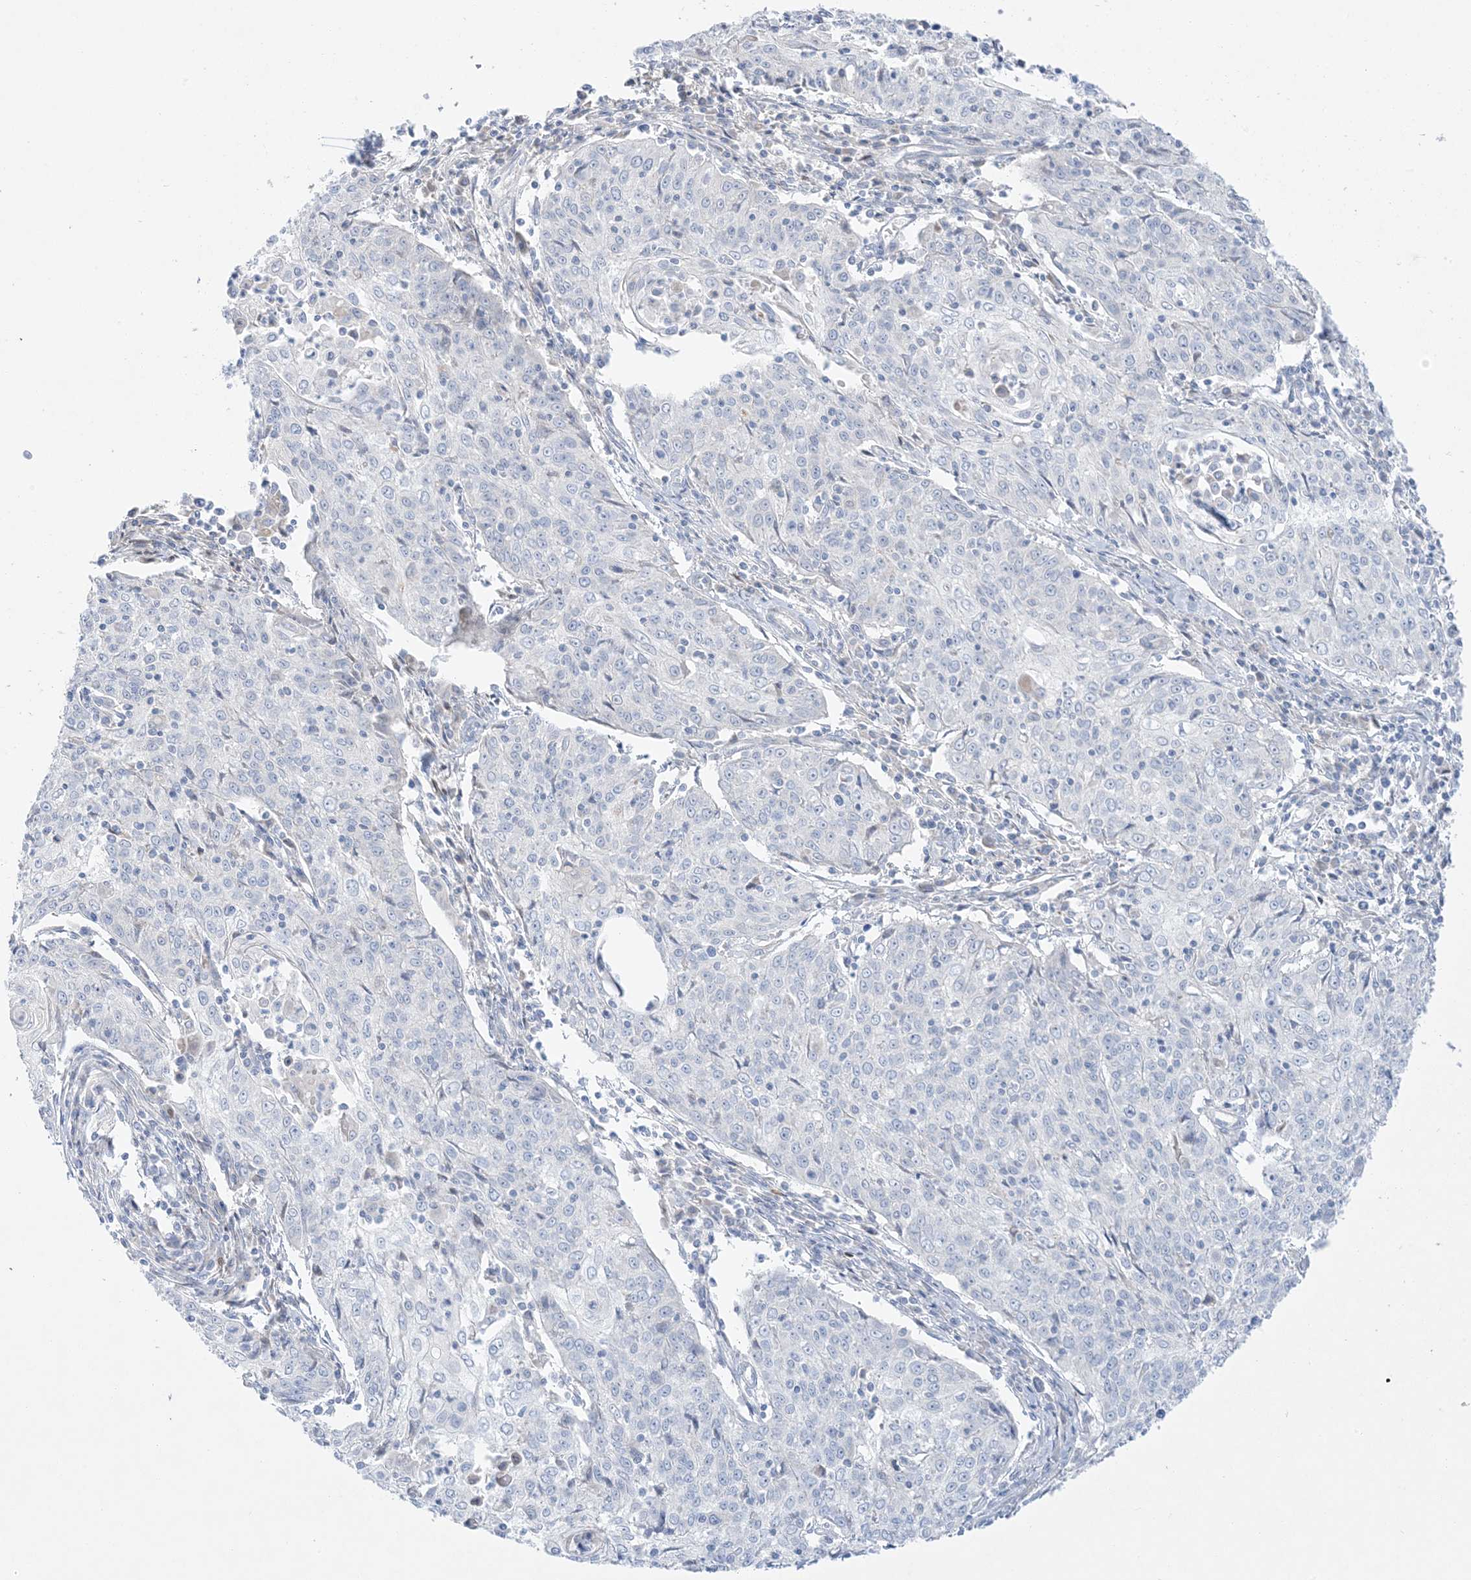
{"staining": {"intensity": "negative", "quantity": "none", "location": "none"}, "tissue": "cervical cancer", "cell_type": "Tumor cells", "image_type": "cancer", "snomed": [{"axis": "morphology", "description": "Squamous cell carcinoma, NOS"}, {"axis": "topography", "description": "Cervix"}], "caption": "There is no significant expression in tumor cells of cervical squamous cell carcinoma. Brightfield microscopy of immunohistochemistry stained with DAB (brown) and hematoxylin (blue), captured at high magnification.", "gene": "FAM184A", "patient": {"sex": "female", "age": 48}}